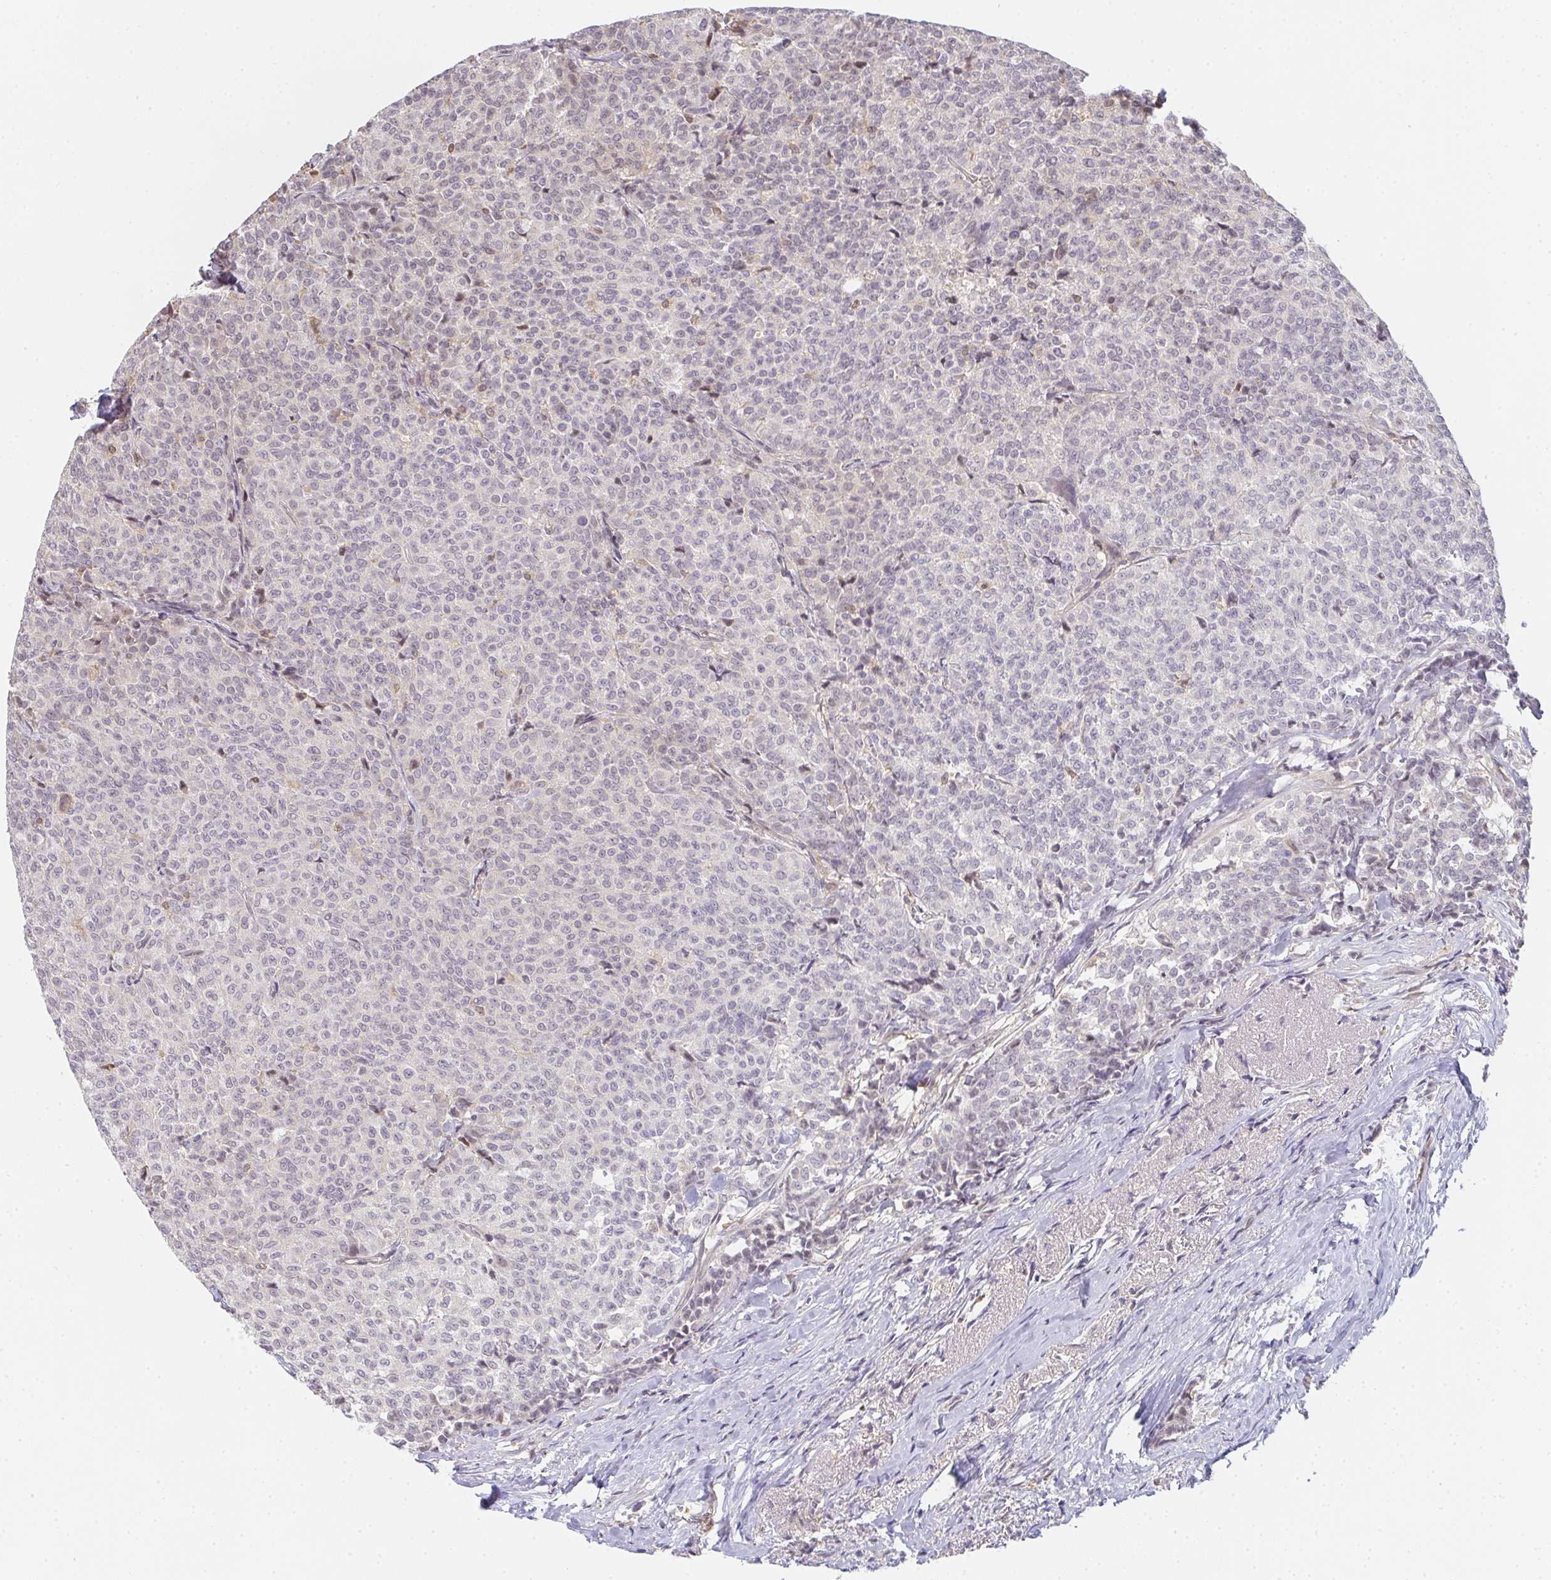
{"staining": {"intensity": "negative", "quantity": "none", "location": "none"}, "tissue": "breast cancer", "cell_type": "Tumor cells", "image_type": "cancer", "snomed": [{"axis": "morphology", "description": "Duct carcinoma"}, {"axis": "topography", "description": "Breast"}], "caption": "A high-resolution histopathology image shows immunohistochemistry staining of breast infiltrating ductal carcinoma, which displays no significant expression in tumor cells. The staining was performed using DAB (3,3'-diaminobenzidine) to visualize the protein expression in brown, while the nuclei were stained in blue with hematoxylin (Magnification: 20x).", "gene": "GSDMB", "patient": {"sex": "female", "age": 91}}